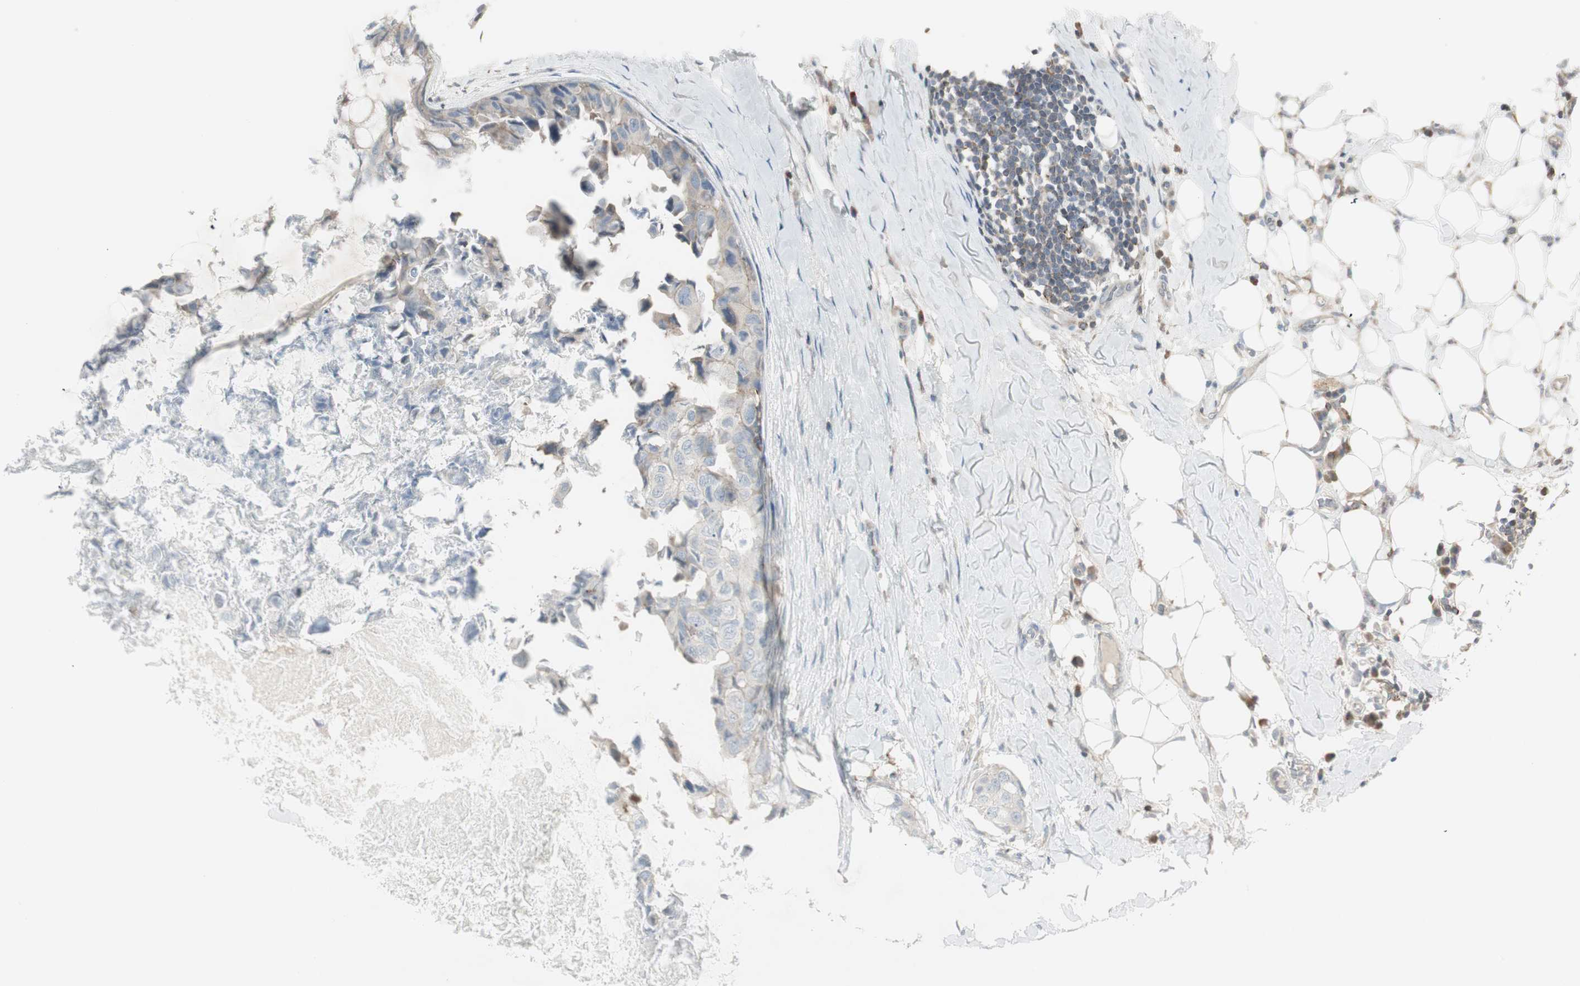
{"staining": {"intensity": "weak", "quantity": "<25%", "location": "cytoplasmic/membranous"}, "tissue": "breast cancer", "cell_type": "Tumor cells", "image_type": "cancer", "snomed": [{"axis": "morphology", "description": "Duct carcinoma"}, {"axis": "topography", "description": "Breast"}], "caption": "Invasive ductal carcinoma (breast) stained for a protein using IHC displays no positivity tumor cells.", "gene": "MAP4K4", "patient": {"sex": "female", "age": 40}}